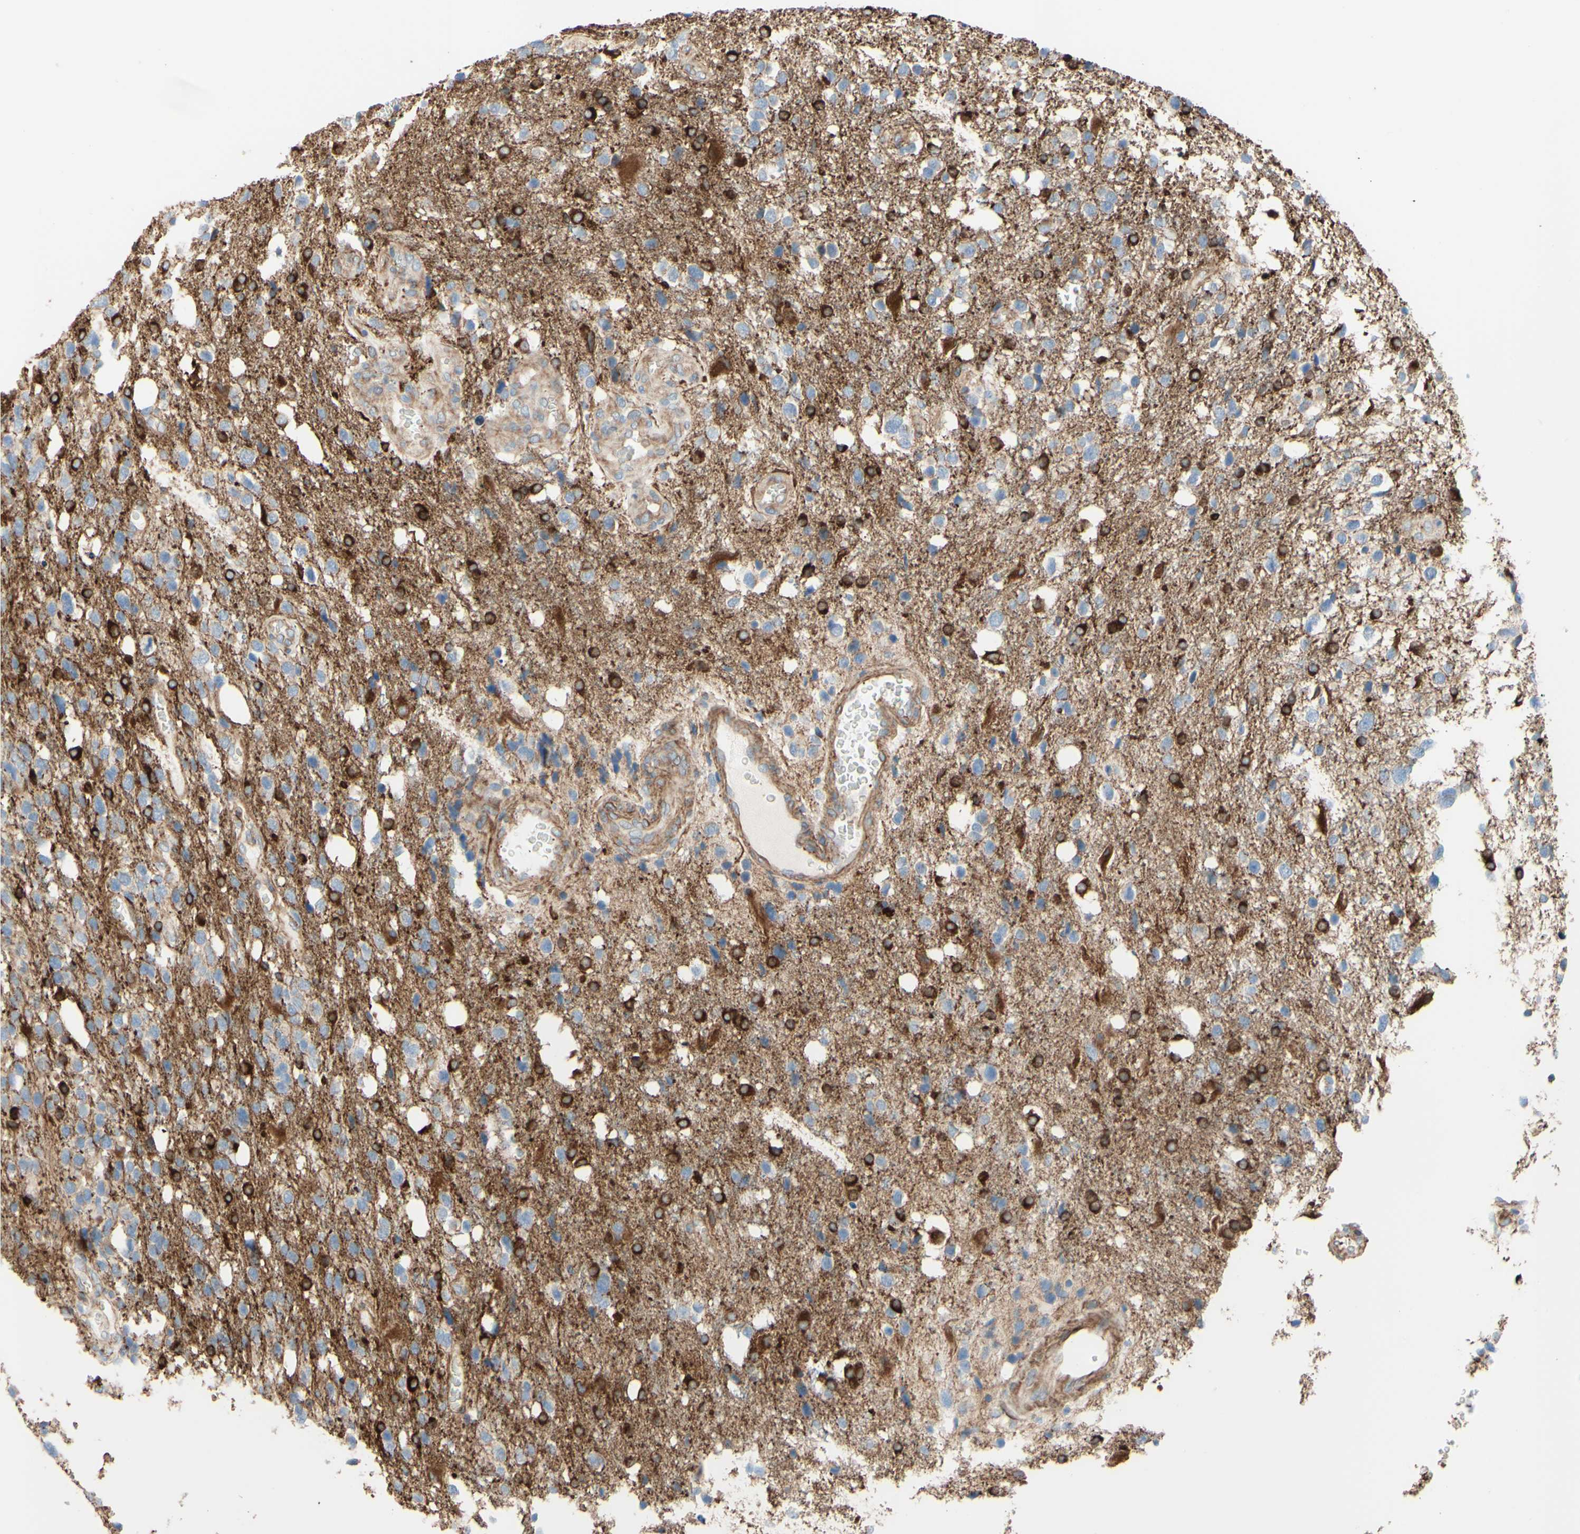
{"staining": {"intensity": "strong", "quantity": "<25%", "location": "cytoplasmic/membranous"}, "tissue": "glioma", "cell_type": "Tumor cells", "image_type": "cancer", "snomed": [{"axis": "morphology", "description": "Glioma, malignant, High grade"}, {"axis": "topography", "description": "Brain"}], "caption": "Human malignant glioma (high-grade) stained with a brown dye shows strong cytoplasmic/membranous positive expression in approximately <25% of tumor cells.", "gene": "ENDOD1", "patient": {"sex": "female", "age": 58}}